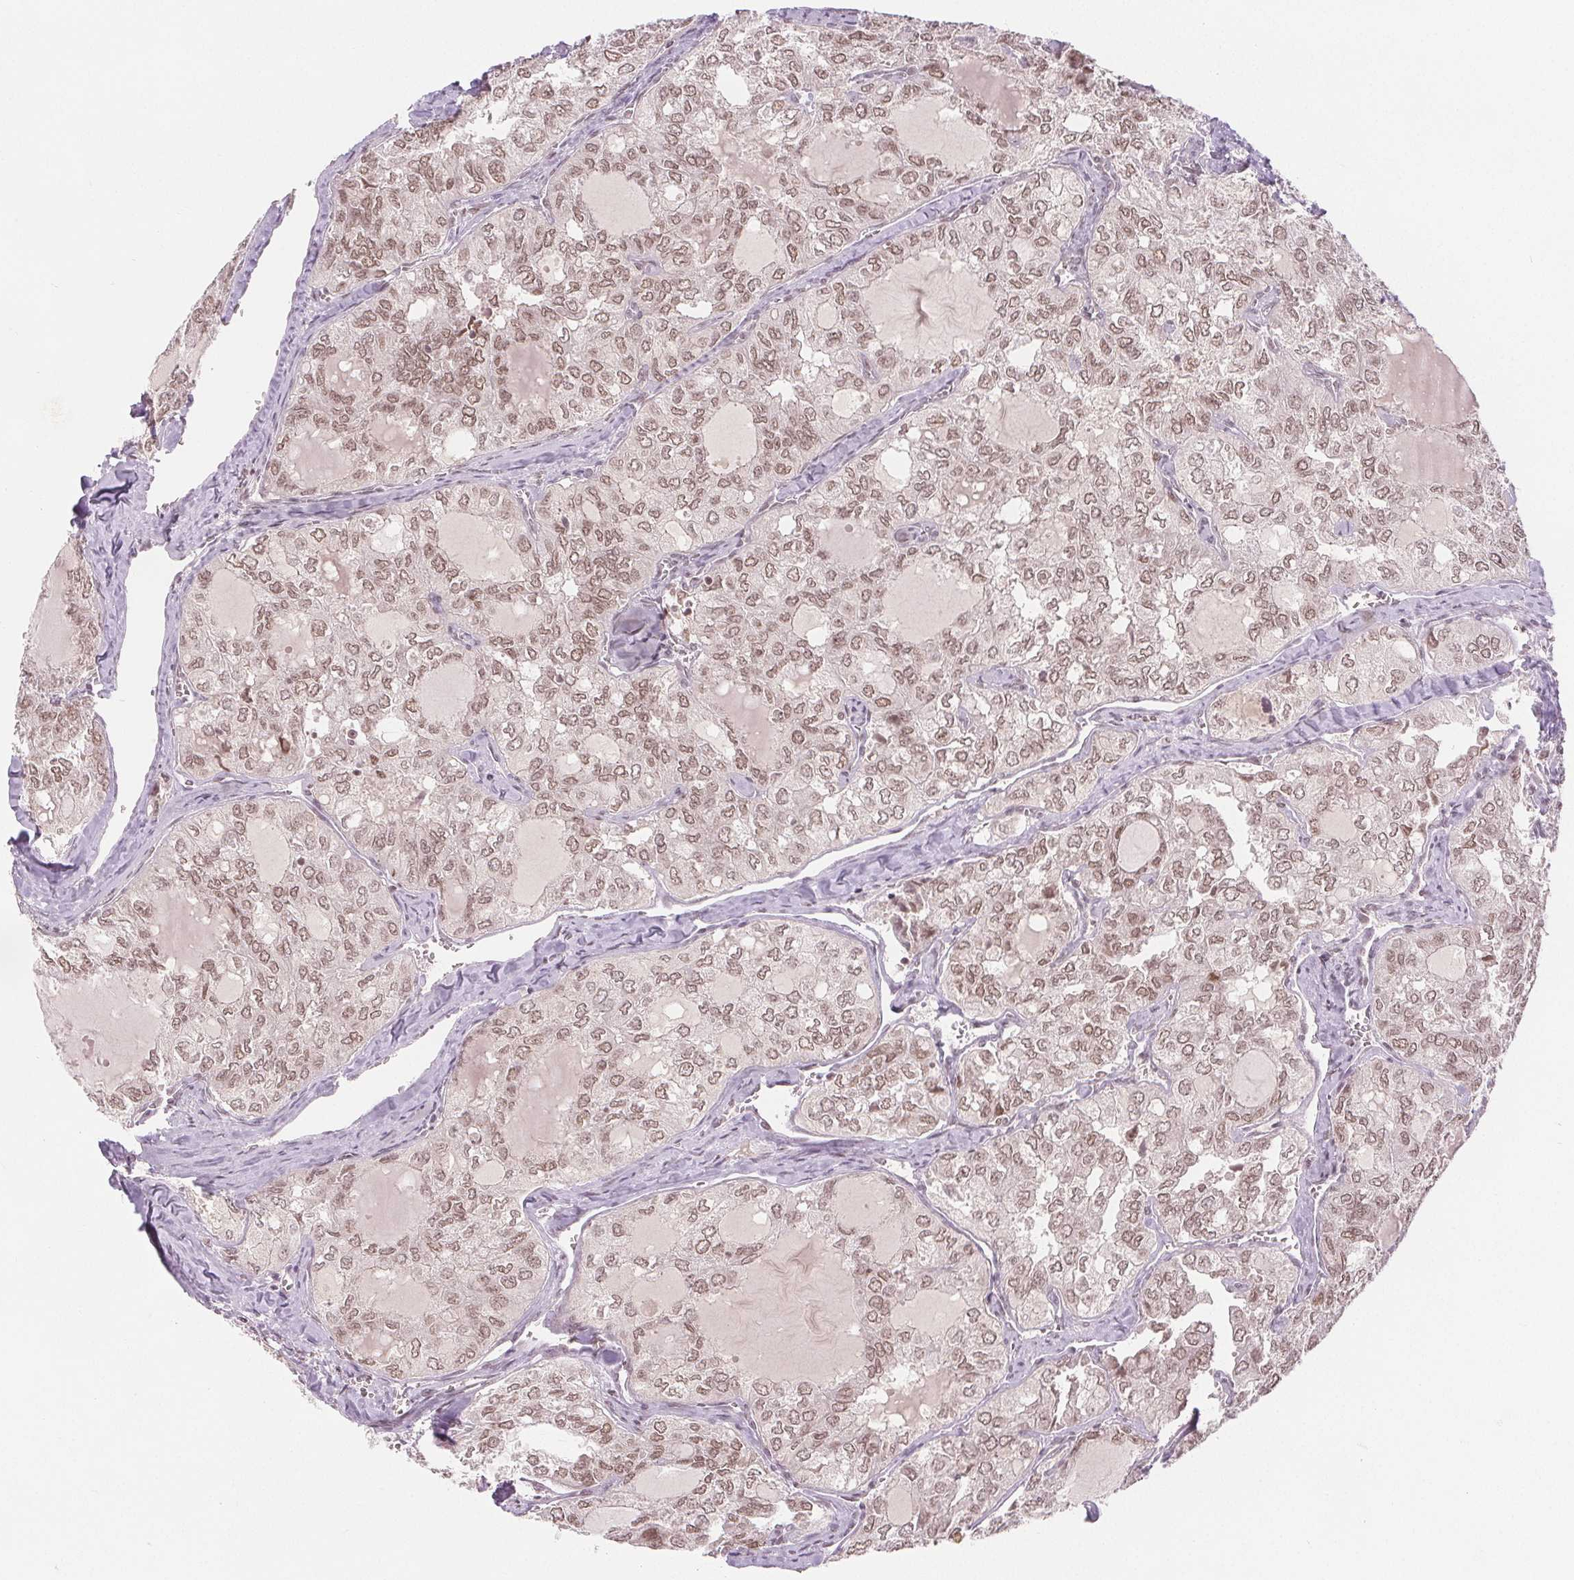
{"staining": {"intensity": "moderate", "quantity": ">75%", "location": "cytoplasmic/membranous,nuclear"}, "tissue": "thyroid cancer", "cell_type": "Tumor cells", "image_type": "cancer", "snomed": [{"axis": "morphology", "description": "Follicular adenoma carcinoma, NOS"}, {"axis": "topography", "description": "Thyroid gland"}], "caption": "Moderate cytoplasmic/membranous and nuclear expression is seen in approximately >75% of tumor cells in follicular adenoma carcinoma (thyroid). (DAB IHC with brightfield microscopy, high magnification).", "gene": "DEK", "patient": {"sex": "male", "age": 75}}